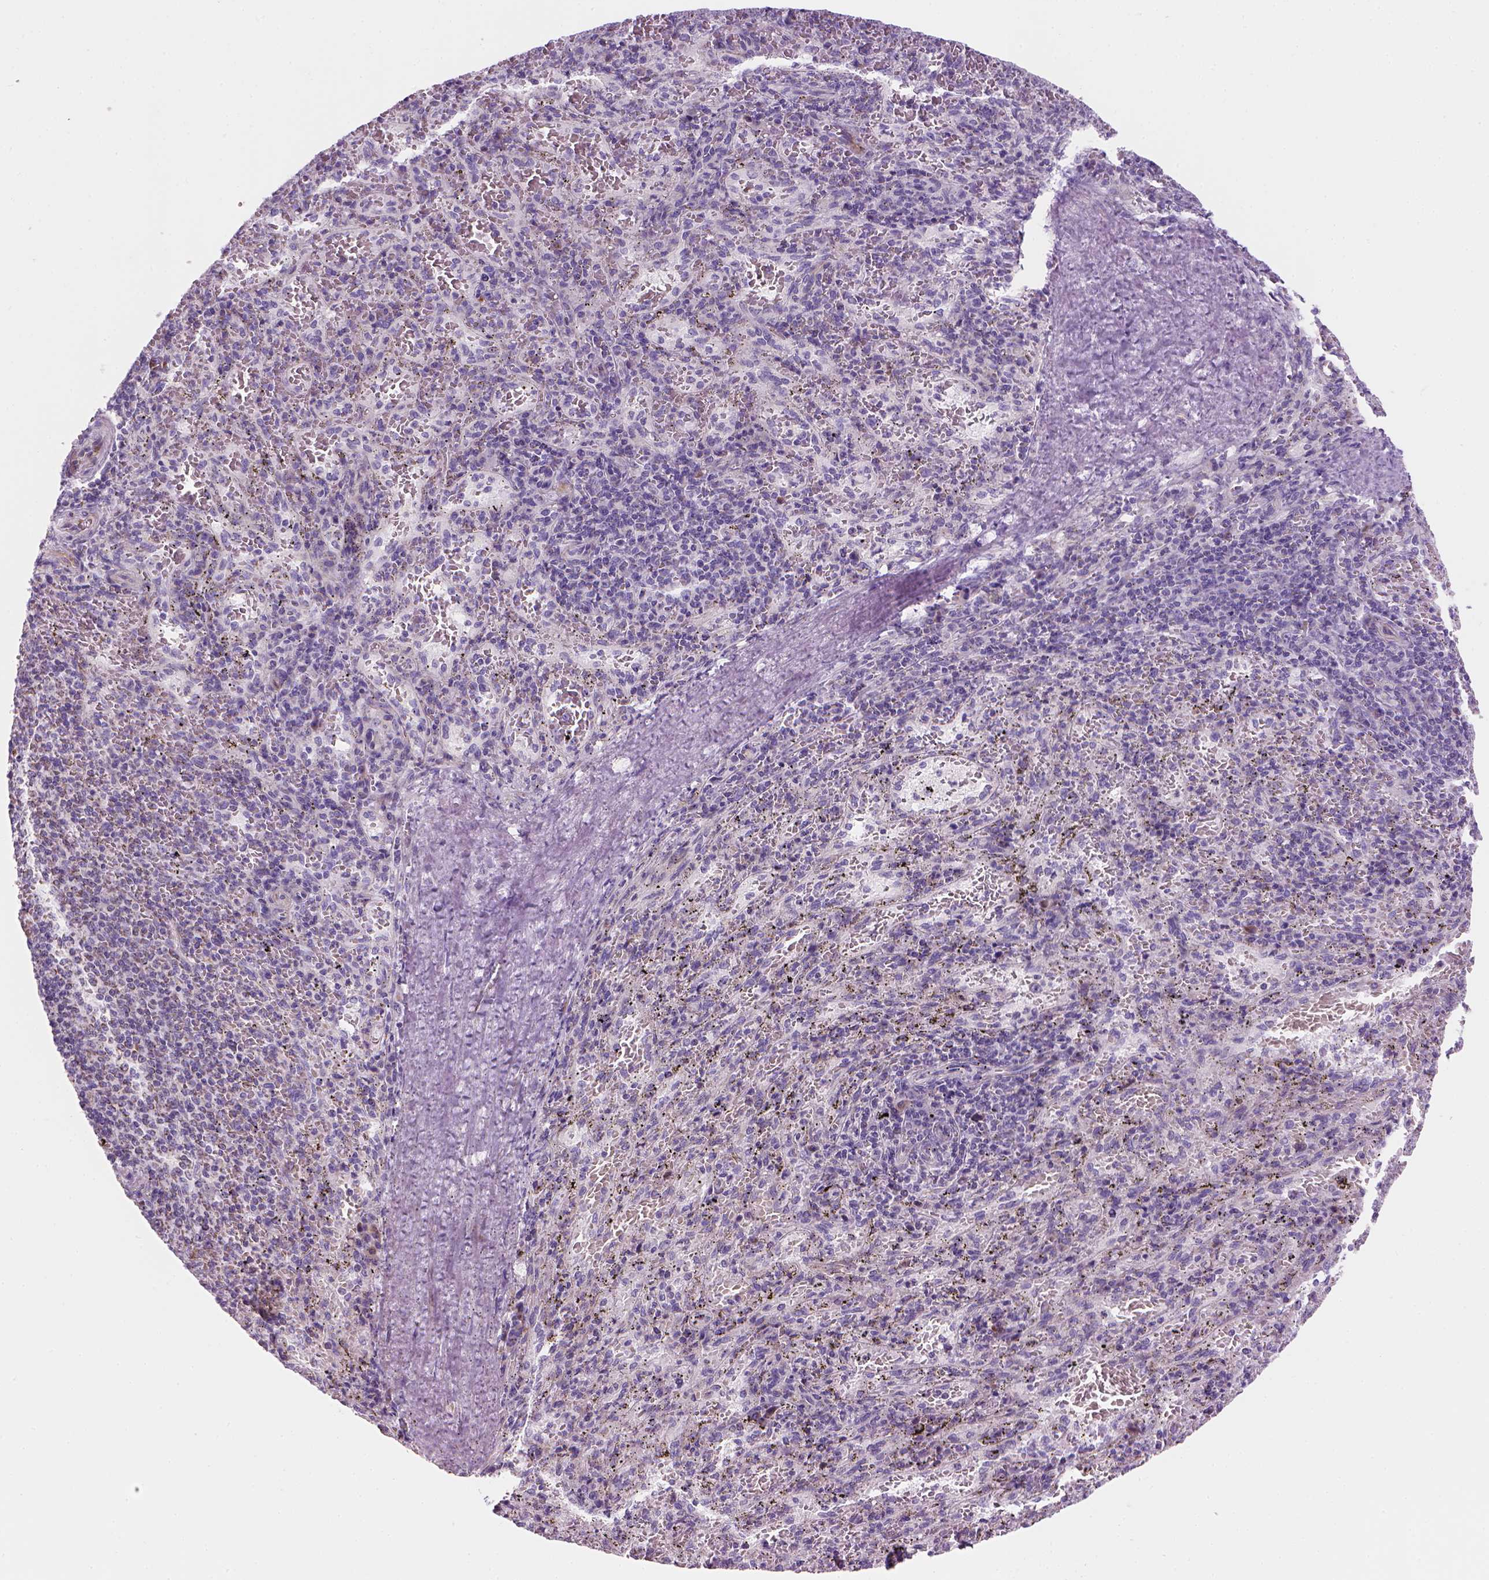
{"staining": {"intensity": "negative", "quantity": "none", "location": "none"}, "tissue": "spleen", "cell_type": "Cells in red pulp", "image_type": "normal", "snomed": [{"axis": "morphology", "description": "Normal tissue, NOS"}, {"axis": "topography", "description": "Spleen"}], "caption": "A micrograph of spleen stained for a protein exhibits no brown staining in cells in red pulp.", "gene": "CES2", "patient": {"sex": "male", "age": 57}}